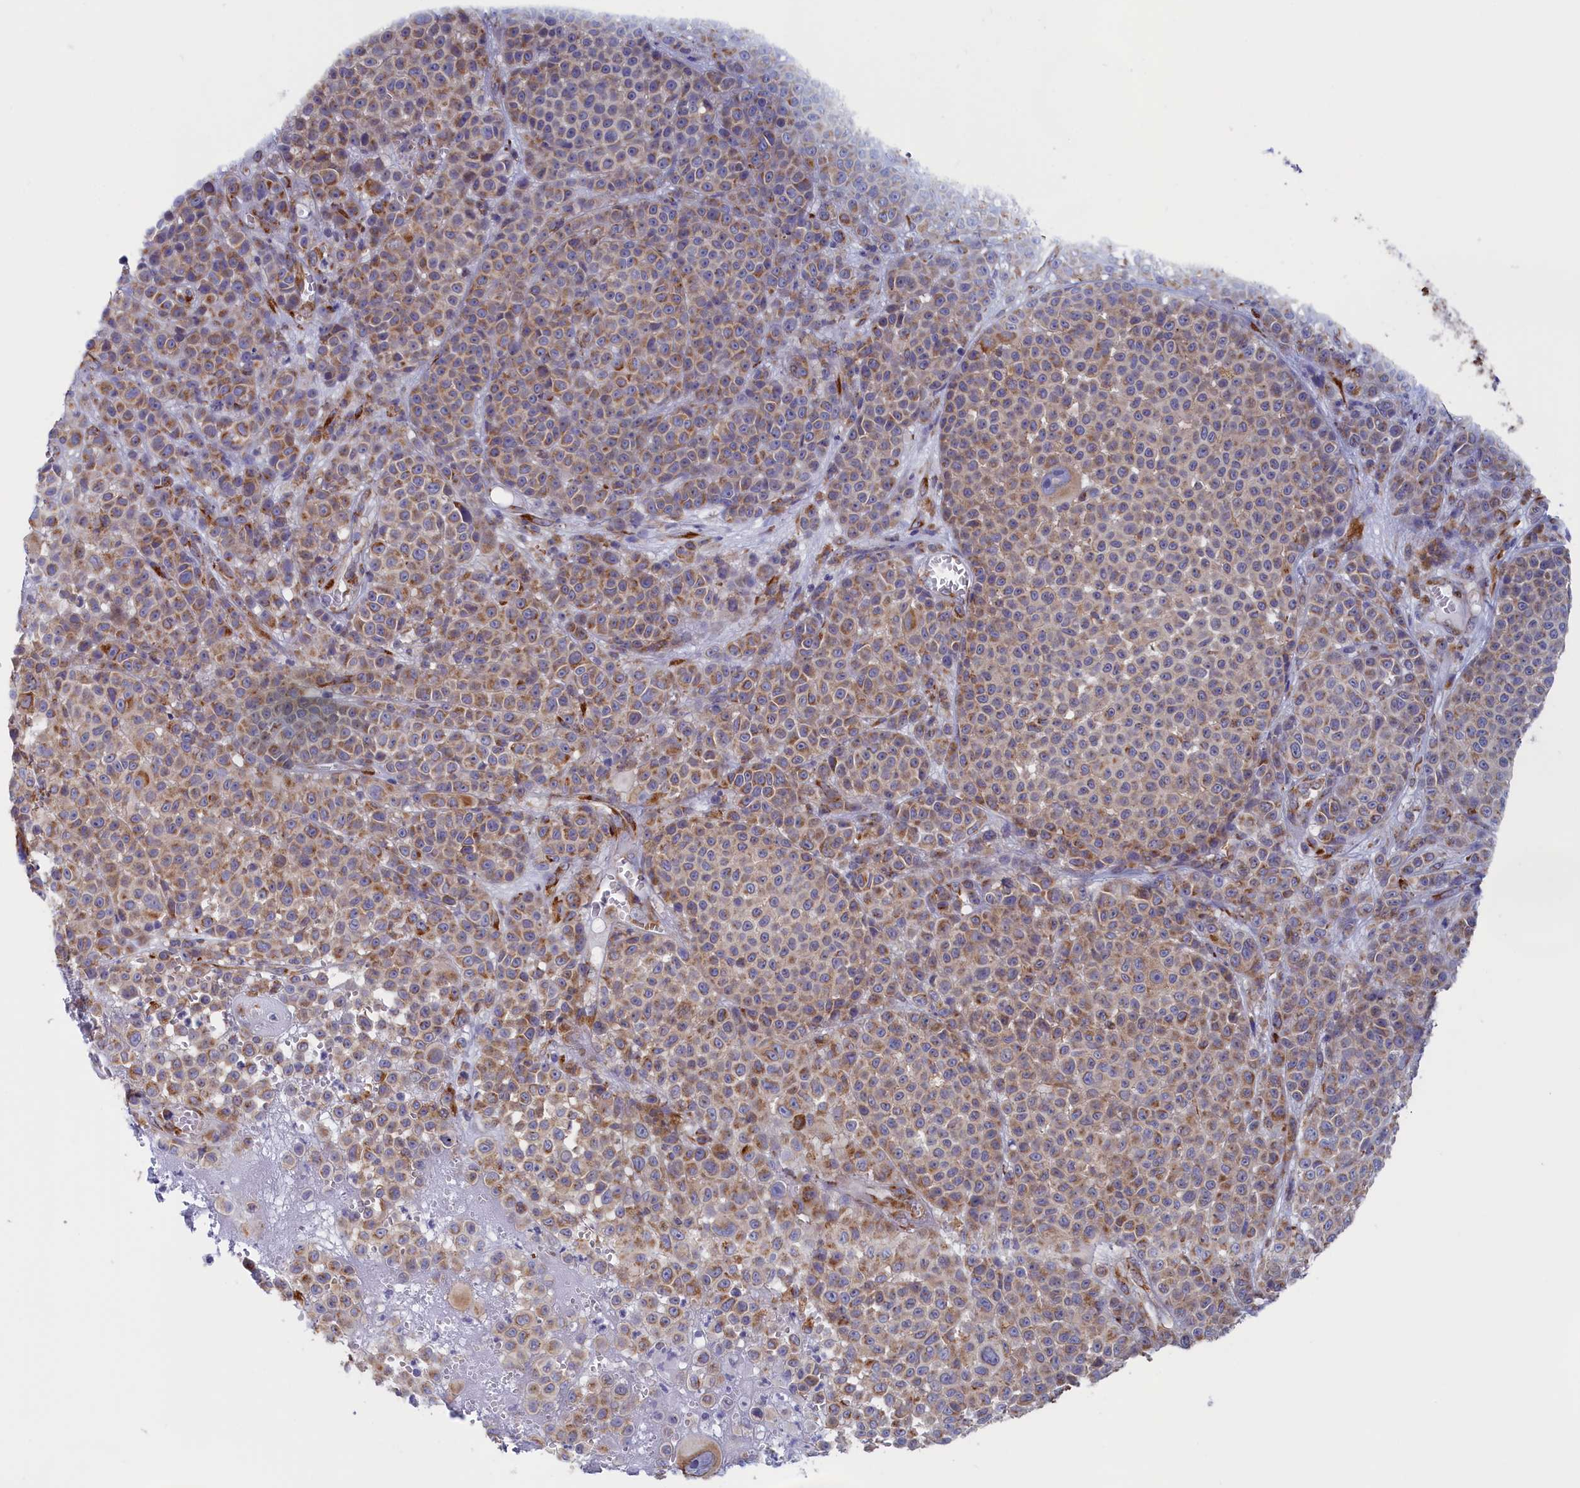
{"staining": {"intensity": "moderate", "quantity": "<25%", "location": "cytoplasmic/membranous"}, "tissue": "melanoma", "cell_type": "Tumor cells", "image_type": "cancer", "snomed": [{"axis": "morphology", "description": "Malignant melanoma, NOS"}, {"axis": "topography", "description": "Skin"}], "caption": "An image of malignant melanoma stained for a protein demonstrates moderate cytoplasmic/membranous brown staining in tumor cells. The protein of interest is stained brown, and the nuclei are stained in blue (DAB IHC with brightfield microscopy, high magnification).", "gene": "CCDC68", "patient": {"sex": "female", "age": 94}}